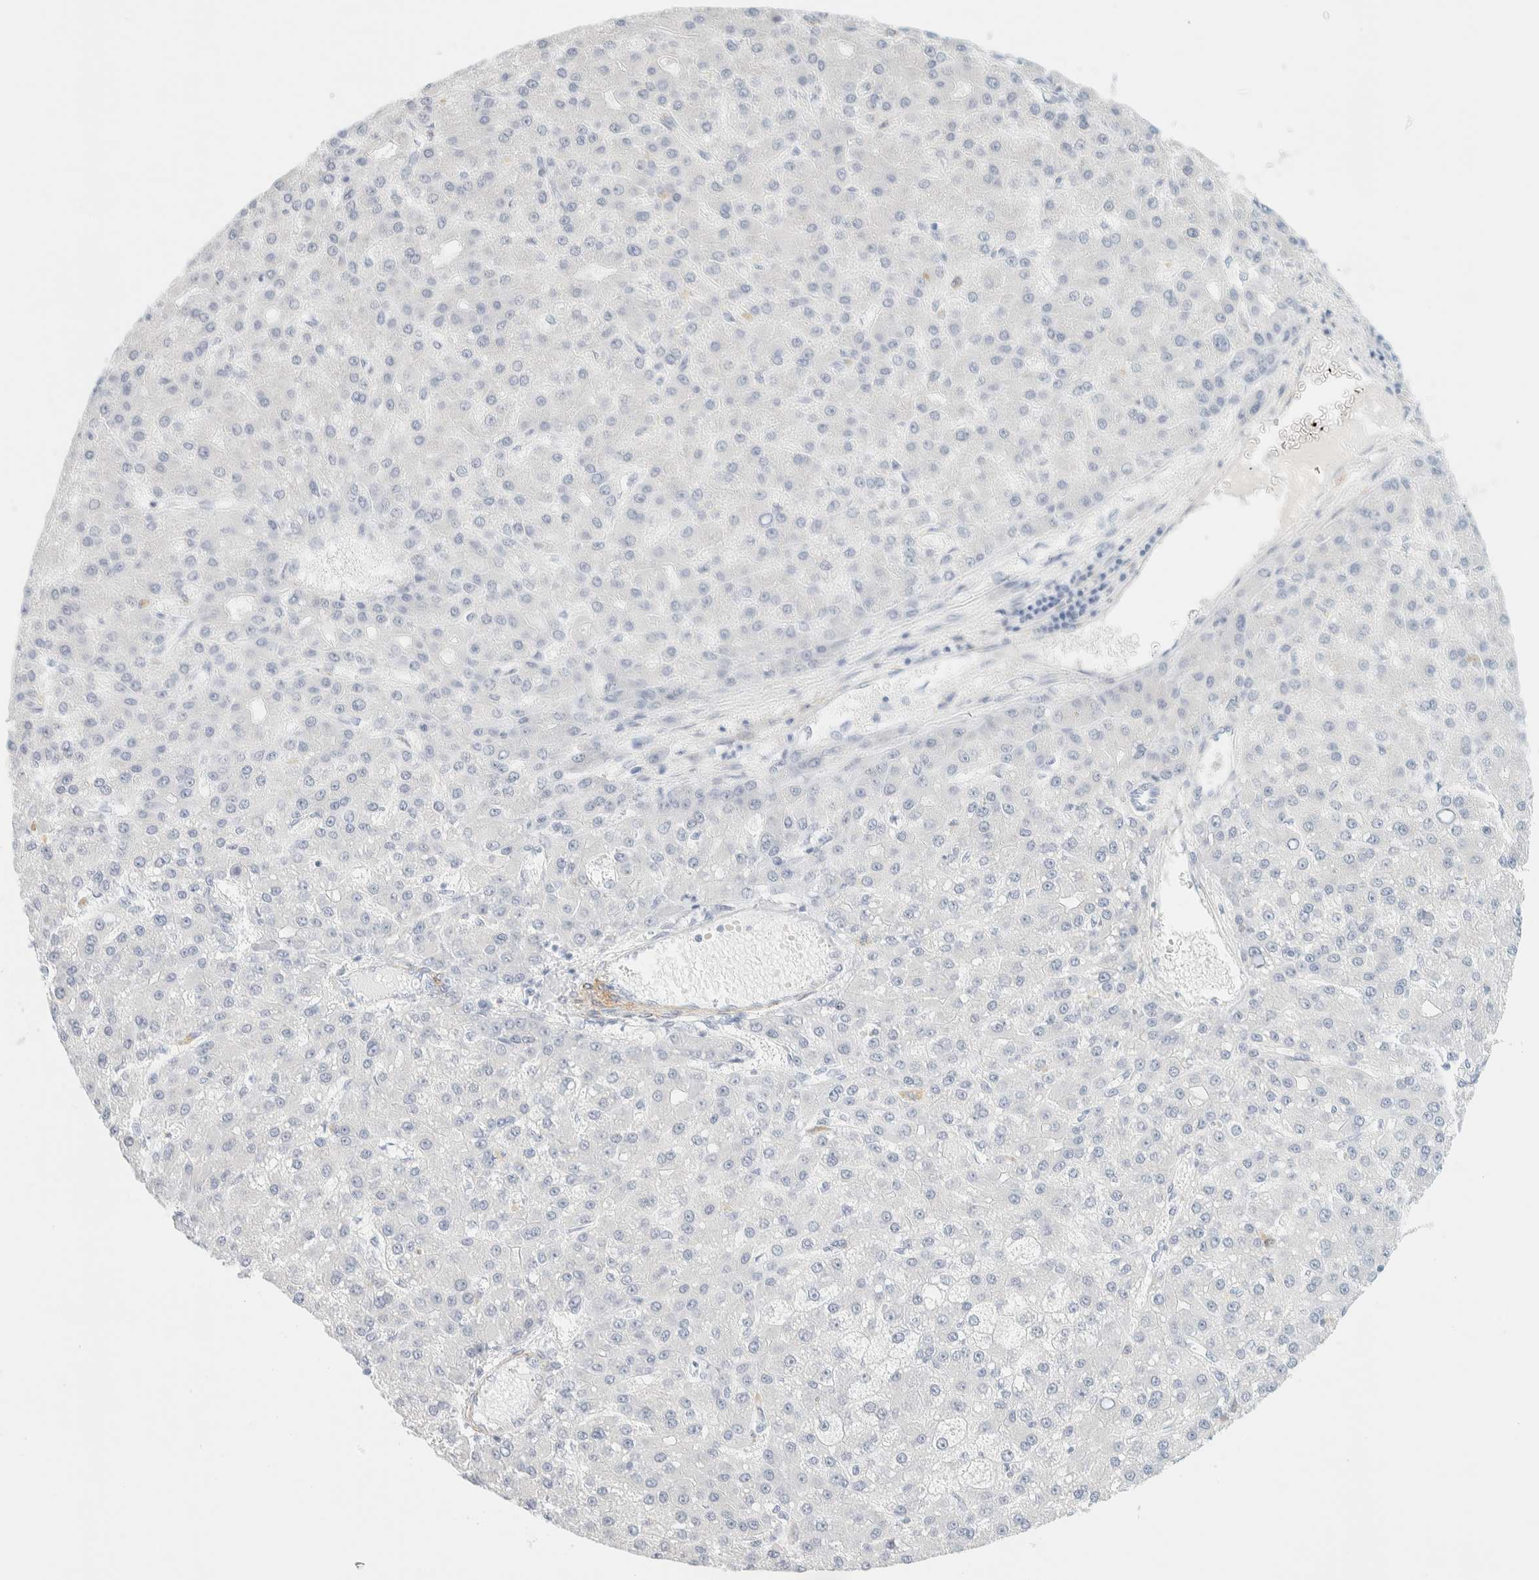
{"staining": {"intensity": "negative", "quantity": "none", "location": "none"}, "tissue": "liver cancer", "cell_type": "Tumor cells", "image_type": "cancer", "snomed": [{"axis": "morphology", "description": "Carcinoma, Hepatocellular, NOS"}, {"axis": "topography", "description": "Liver"}], "caption": "Immunohistochemistry (IHC) of liver hepatocellular carcinoma shows no expression in tumor cells.", "gene": "AFMID", "patient": {"sex": "male", "age": 67}}